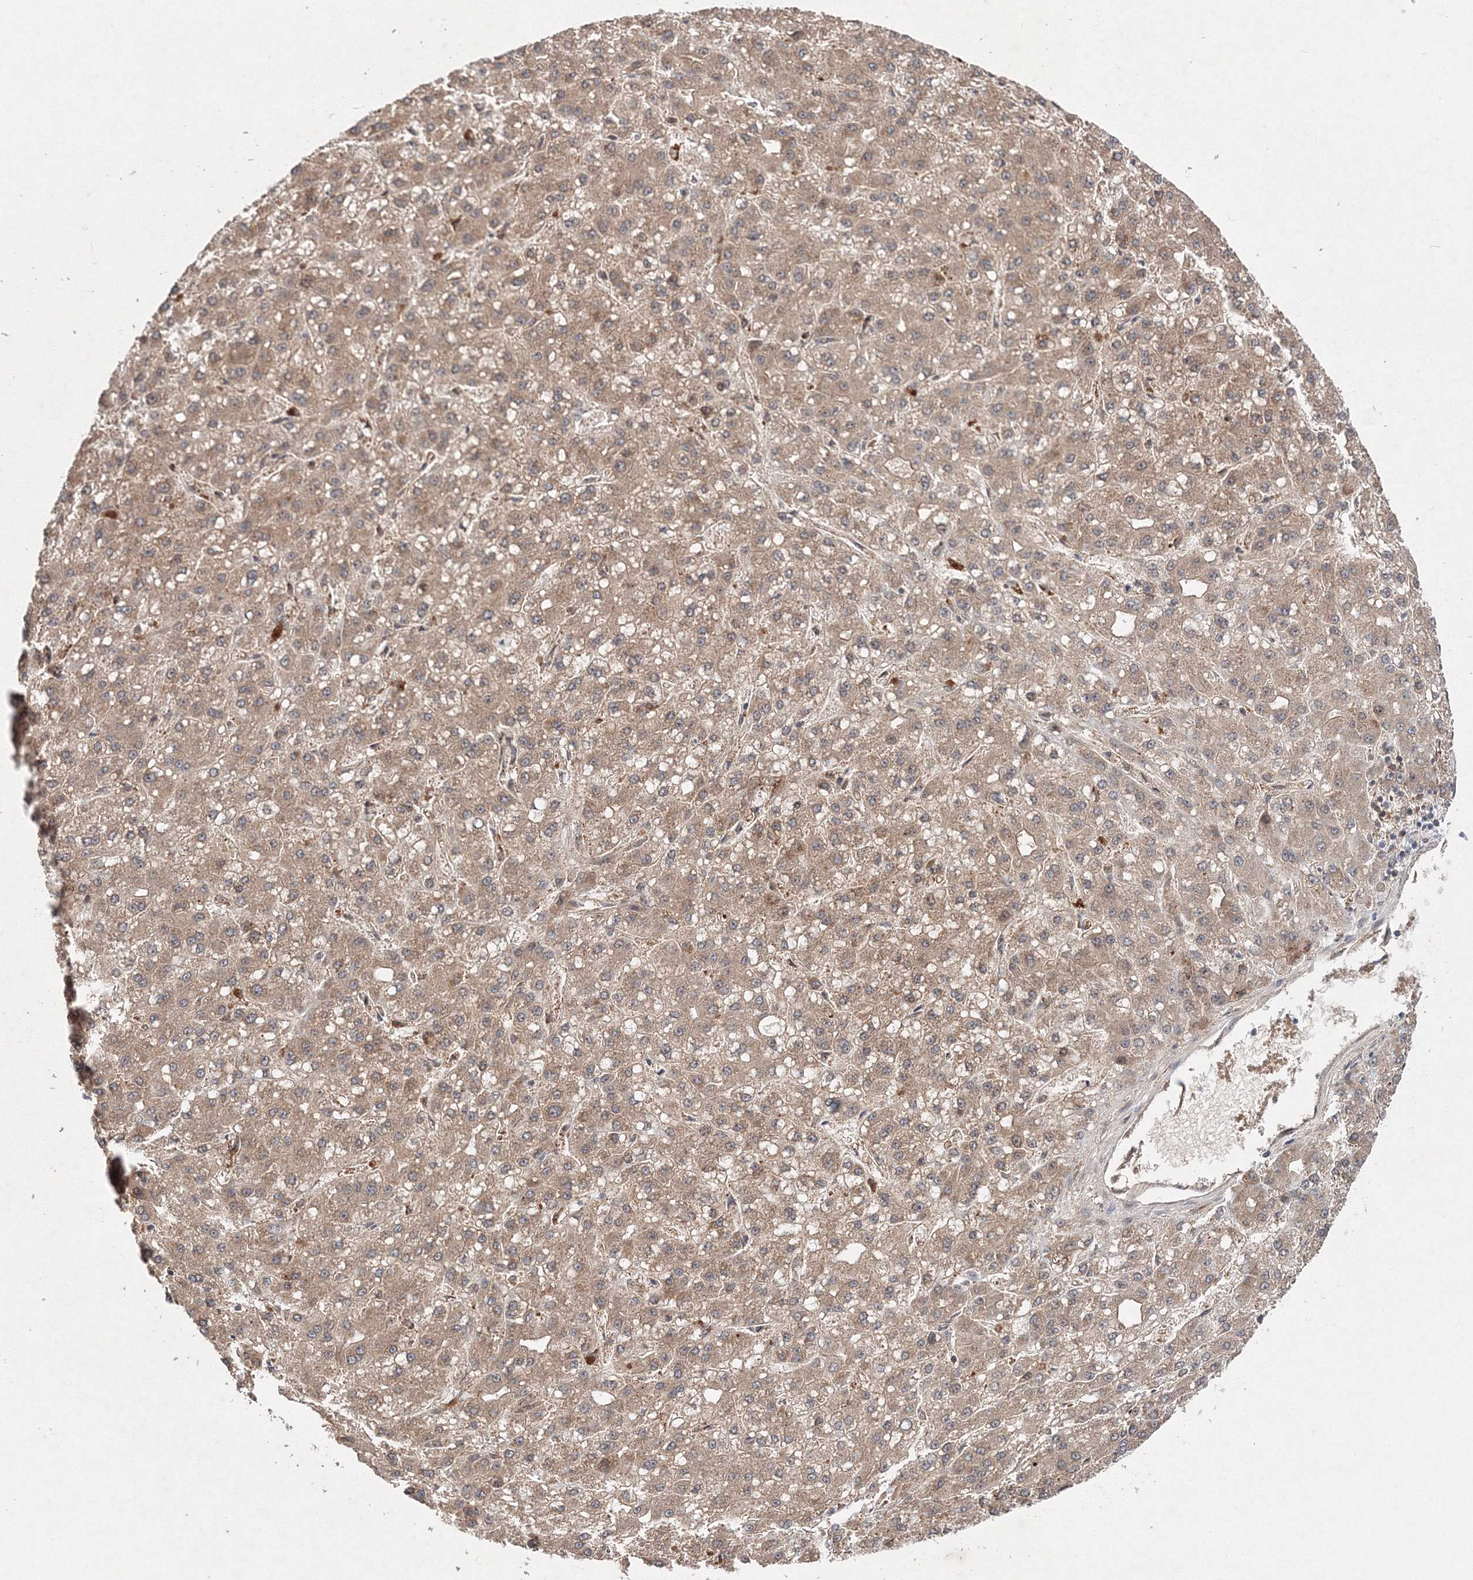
{"staining": {"intensity": "moderate", "quantity": ">75%", "location": "cytoplasmic/membranous"}, "tissue": "liver cancer", "cell_type": "Tumor cells", "image_type": "cancer", "snomed": [{"axis": "morphology", "description": "Carcinoma, Hepatocellular, NOS"}, {"axis": "topography", "description": "Liver"}], "caption": "Protein staining of liver cancer (hepatocellular carcinoma) tissue shows moderate cytoplasmic/membranous expression in about >75% of tumor cells.", "gene": "WDR49", "patient": {"sex": "male", "age": 67}}